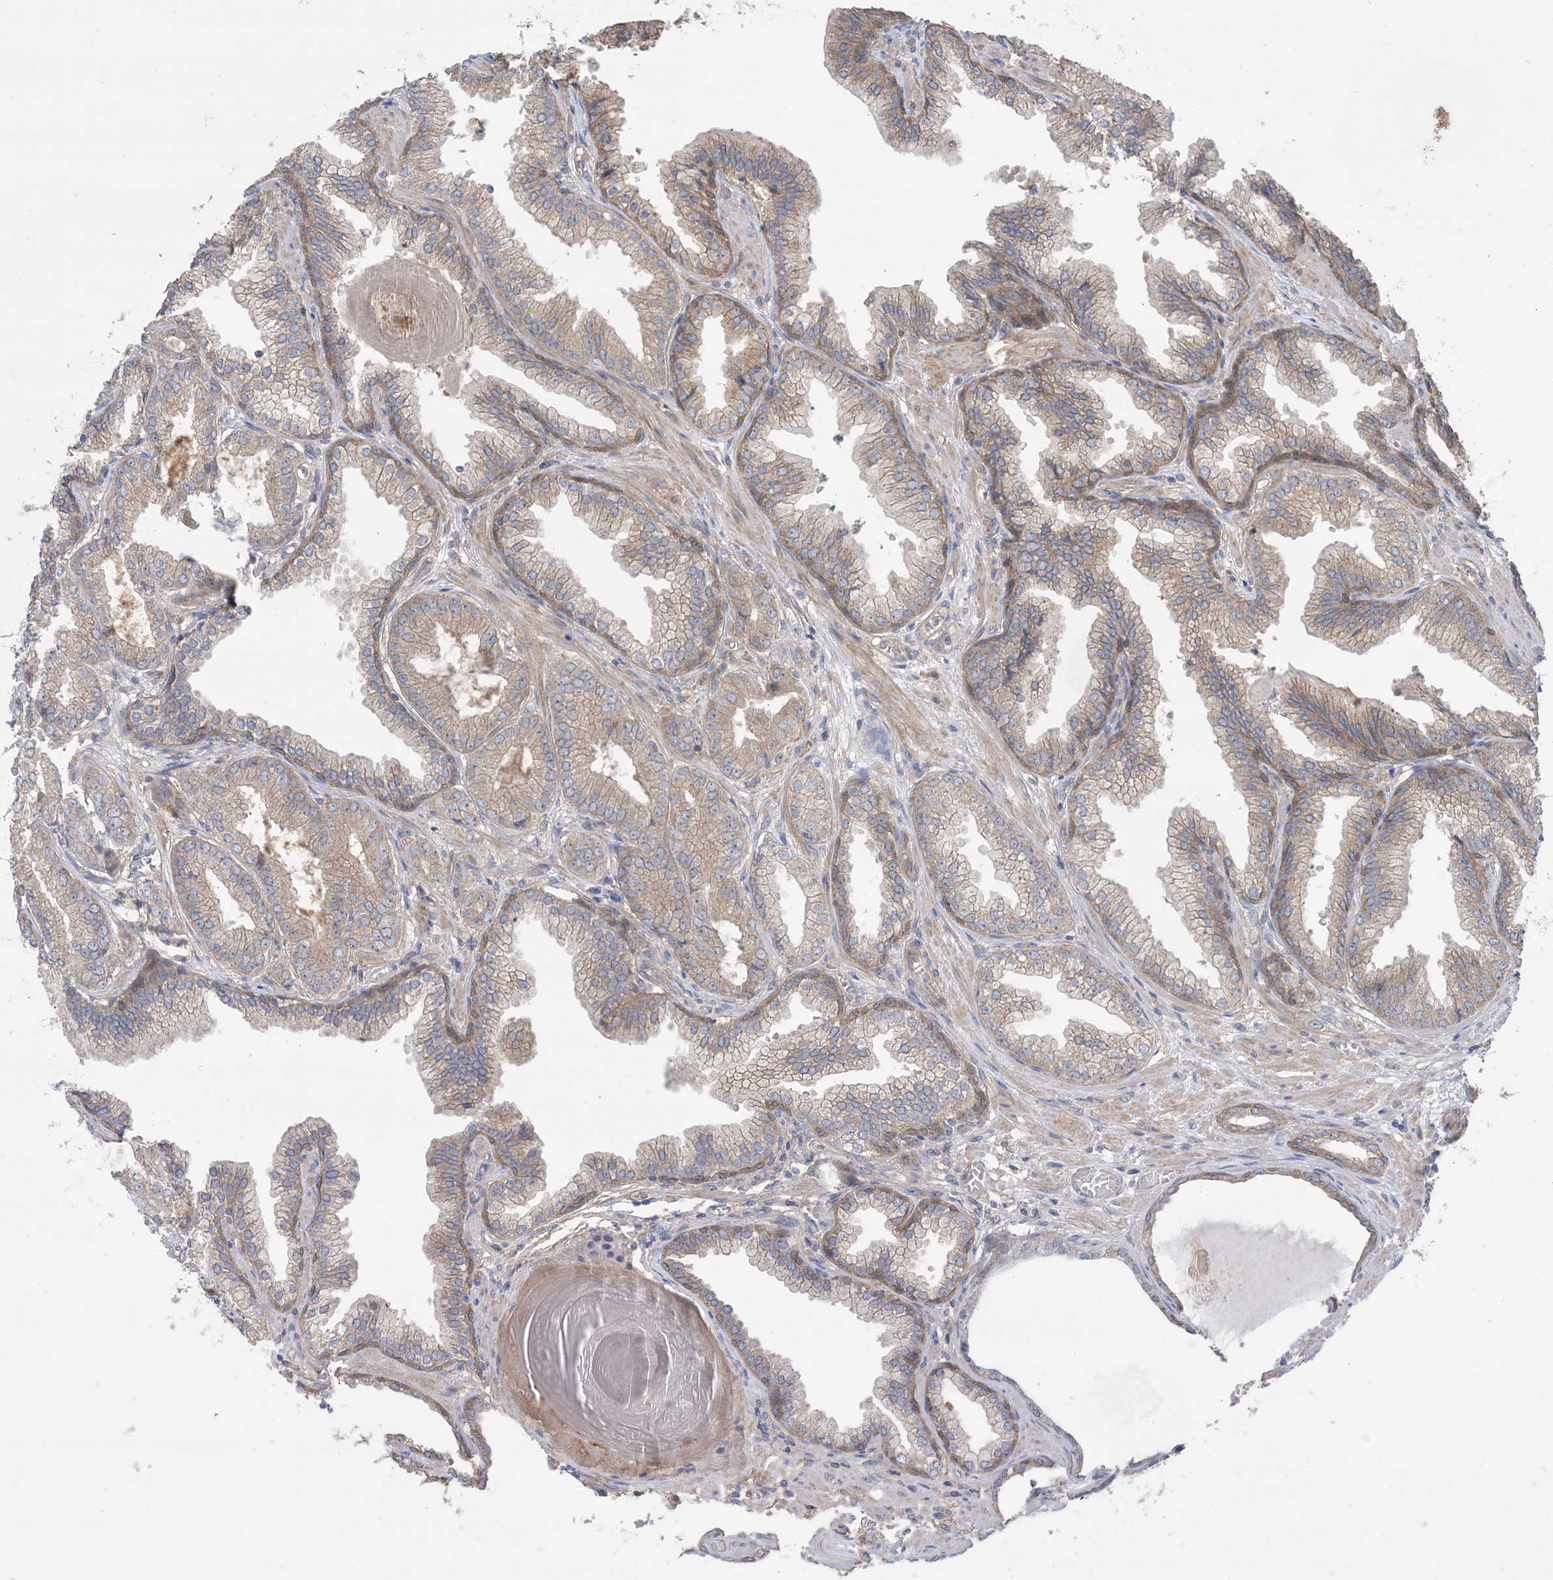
{"staining": {"intensity": "moderate", "quantity": ">75%", "location": "cytoplasmic/membranous"}, "tissue": "prostate cancer", "cell_type": "Tumor cells", "image_type": "cancer", "snomed": [{"axis": "morphology", "description": "Adenocarcinoma, High grade"}, {"axis": "topography", "description": "Prostate"}], "caption": "Human prostate adenocarcinoma (high-grade) stained with a brown dye exhibits moderate cytoplasmic/membranous positive expression in about >75% of tumor cells.", "gene": "CCNY", "patient": {"sex": "male", "age": 71}}